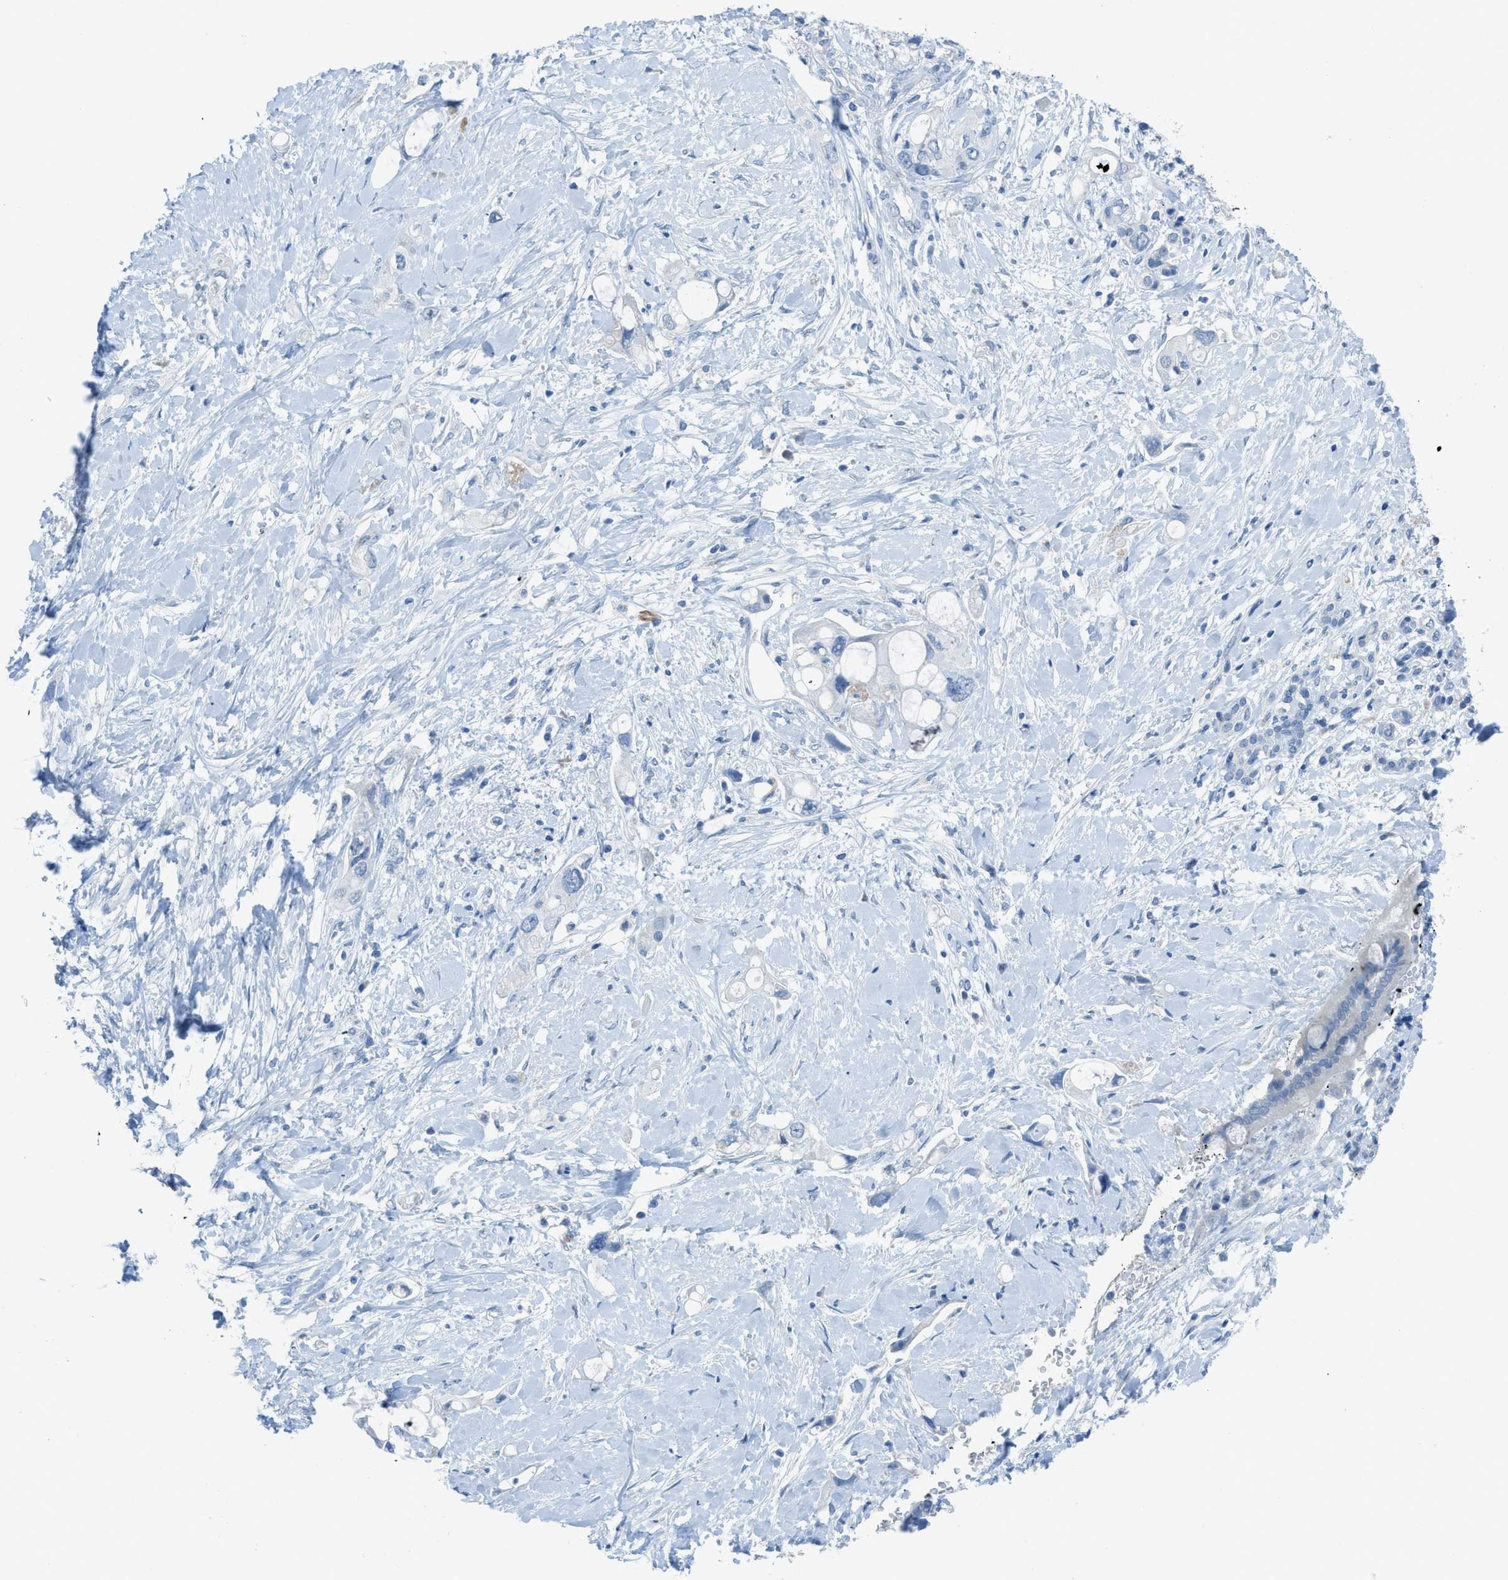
{"staining": {"intensity": "negative", "quantity": "none", "location": "none"}, "tissue": "pancreatic cancer", "cell_type": "Tumor cells", "image_type": "cancer", "snomed": [{"axis": "morphology", "description": "Adenocarcinoma, NOS"}, {"axis": "topography", "description": "Pancreas"}], "caption": "The photomicrograph reveals no significant staining in tumor cells of adenocarcinoma (pancreatic).", "gene": "ACAN", "patient": {"sex": "female", "age": 56}}